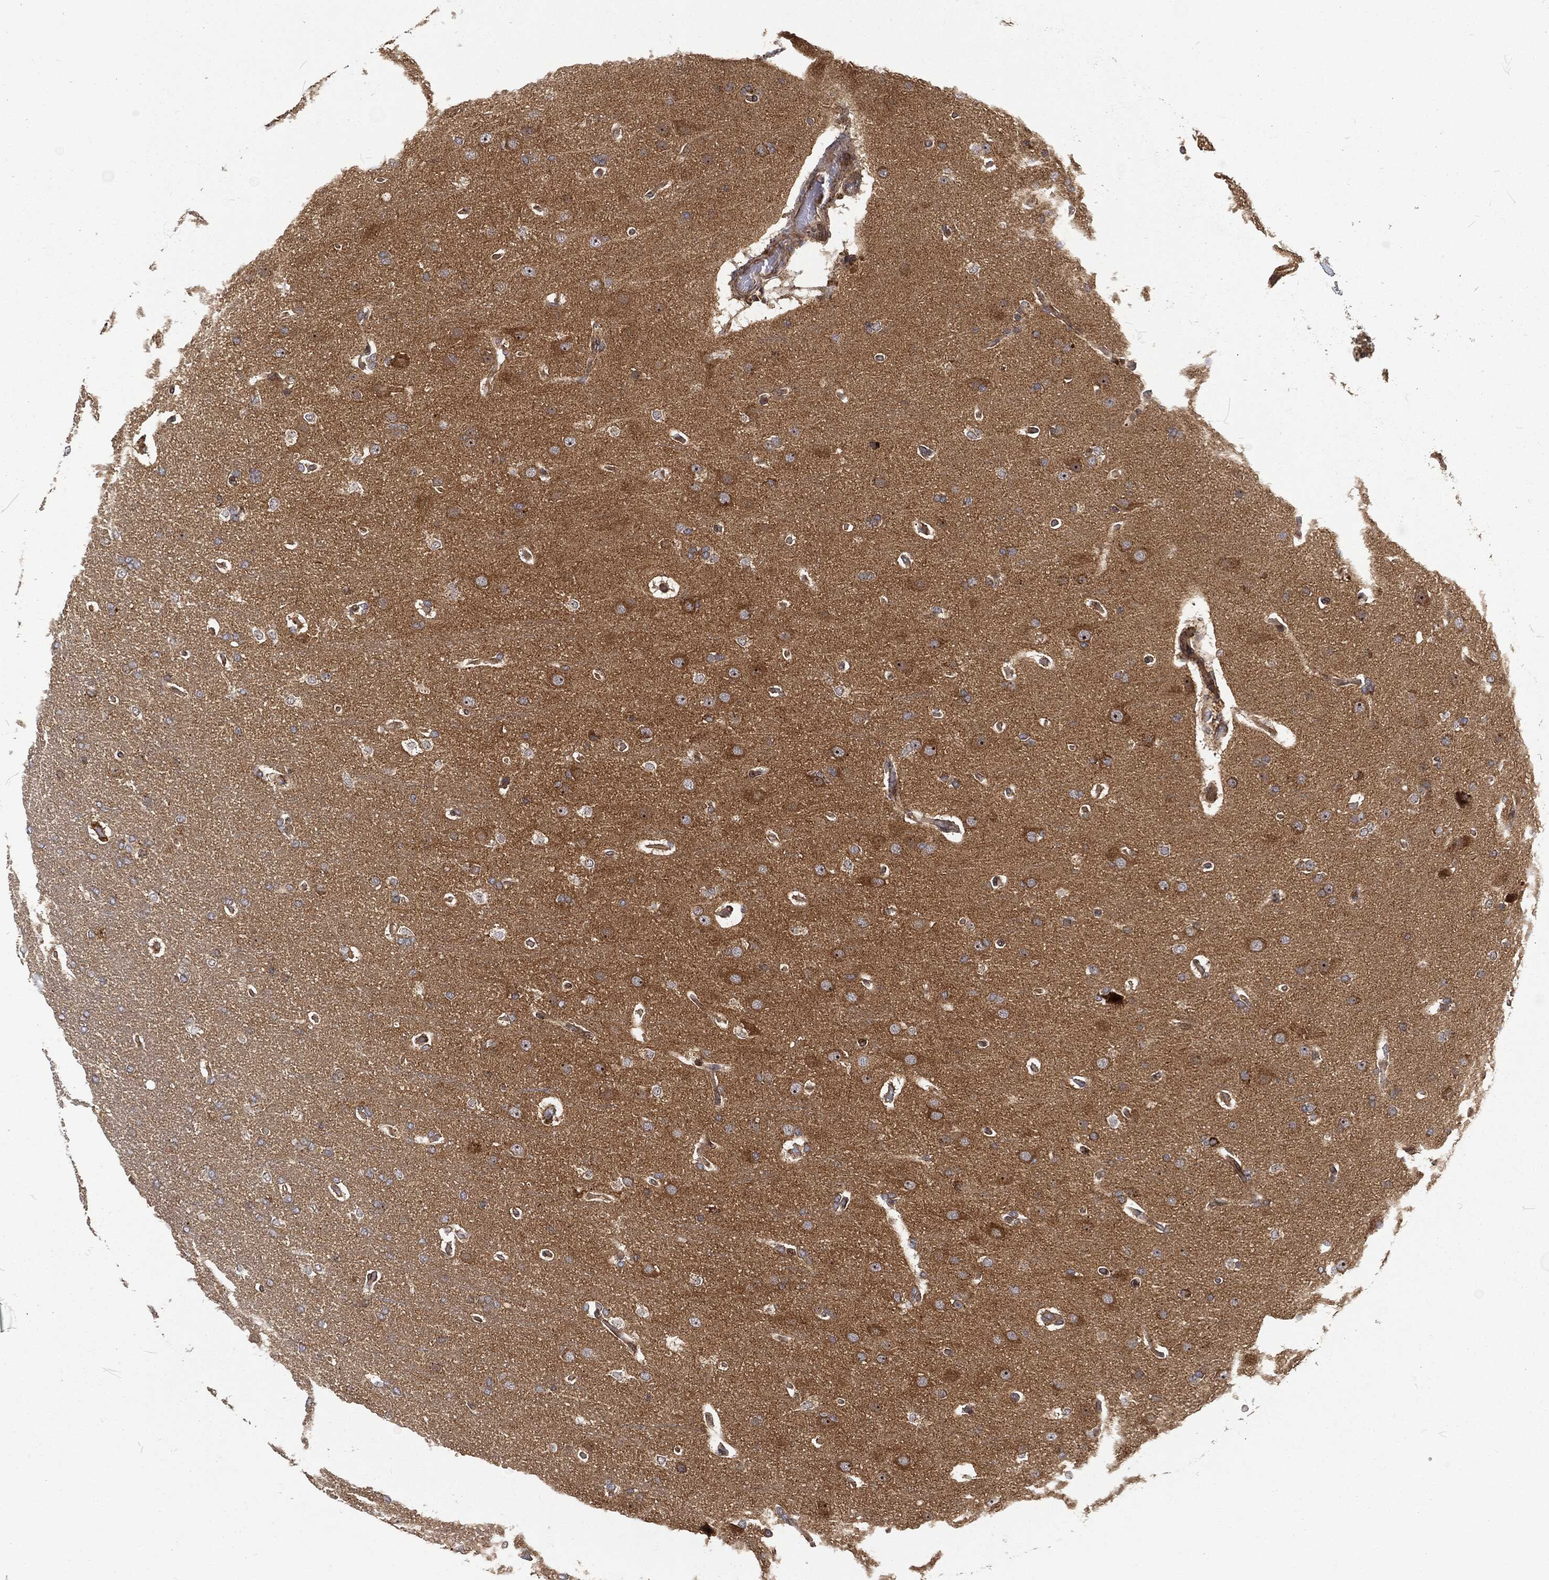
{"staining": {"intensity": "negative", "quantity": "none", "location": "none"}, "tissue": "glioma", "cell_type": "Tumor cells", "image_type": "cancer", "snomed": [{"axis": "morphology", "description": "Glioma, malignant, Low grade"}, {"axis": "topography", "description": "Brain"}], "caption": "A high-resolution photomicrograph shows immunohistochemistry staining of malignant low-grade glioma, which displays no significant staining in tumor cells.", "gene": "RFTN1", "patient": {"sex": "male", "age": 41}}